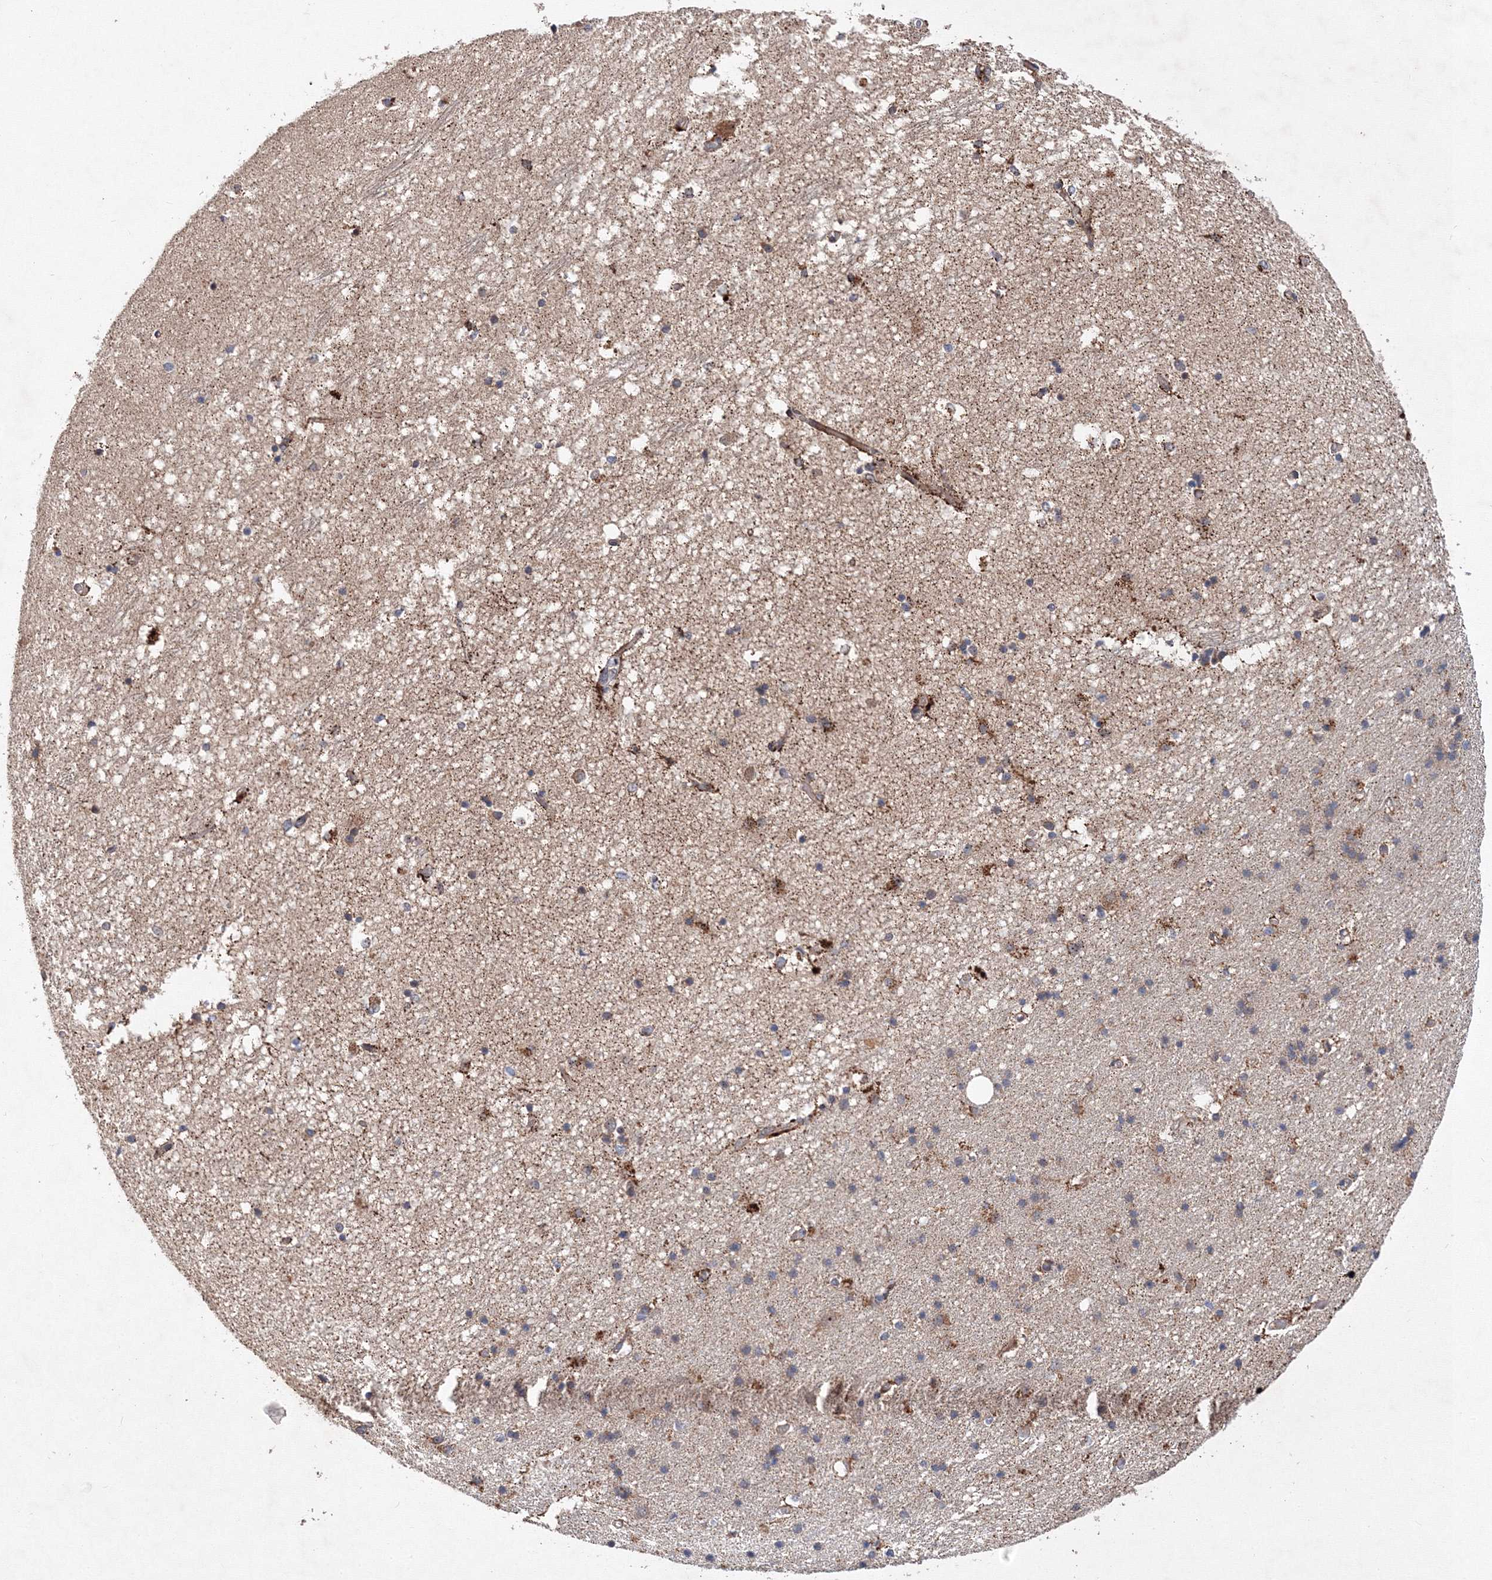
{"staining": {"intensity": "moderate", "quantity": "<25%", "location": "cytoplasmic/membranous"}, "tissue": "hippocampus", "cell_type": "Glial cells", "image_type": "normal", "snomed": [{"axis": "morphology", "description": "Normal tissue, NOS"}, {"axis": "topography", "description": "Hippocampus"}], "caption": "Immunohistochemical staining of normal hippocampus displays low levels of moderate cytoplasmic/membranous positivity in about <25% of glial cells.", "gene": "ANKAR", "patient": {"sex": "male", "age": 45}}